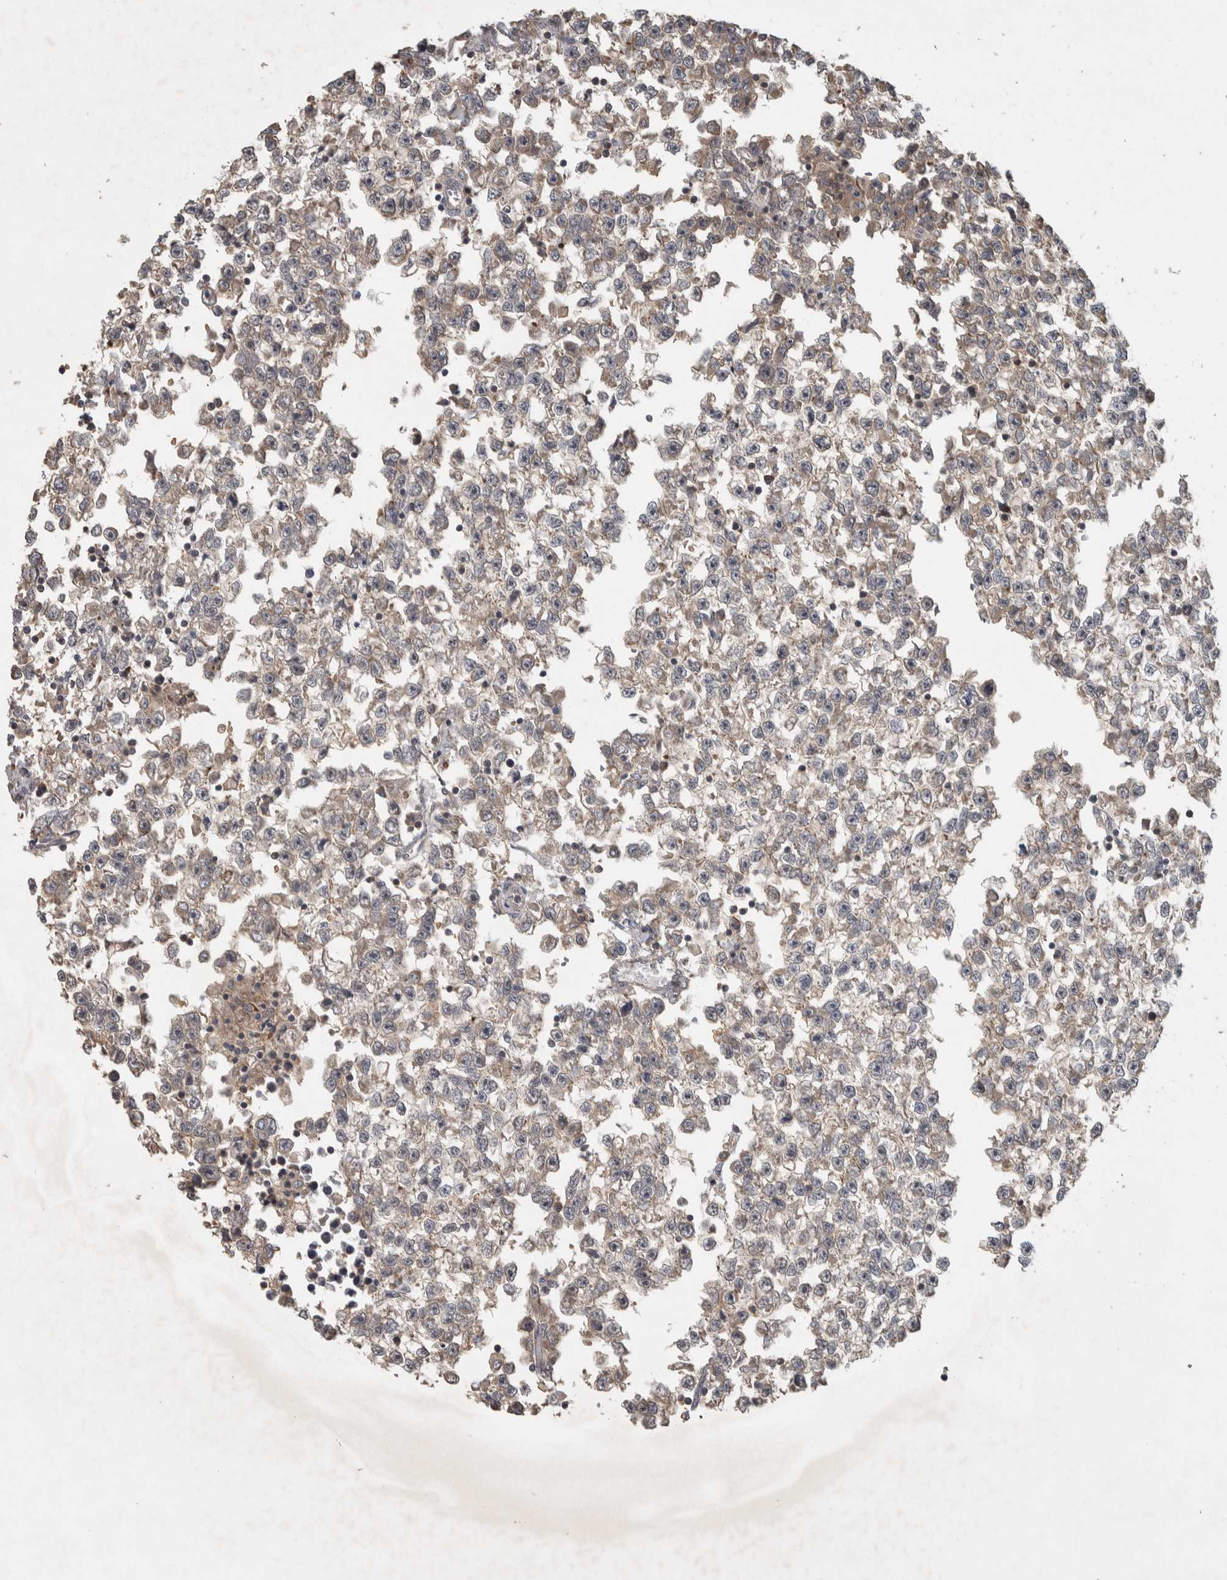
{"staining": {"intensity": "weak", "quantity": "25%-75%", "location": "cytoplasmic/membranous"}, "tissue": "testis cancer", "cell_type": "Tumor cells", "image_type": "cancer", "snomed": [{"axis": "morphology", "description": "Seminoma, NOS"}, {"axis": "morphology", "description": "Carcinoma, Embryonal, NOS"}, {"axis": "topography", "description": "Testis"}], "caption": "A low amount of weak cytoplasmic/membranous expression is identified in about 25%-75% of tumor cells in embryonal carcinoma (testis) tissue. The protein of interest is shown in brown color, while the nuclei are stained blue.", "gene": "ERAL1", "patient": {"sex": "male", "age": 51}}